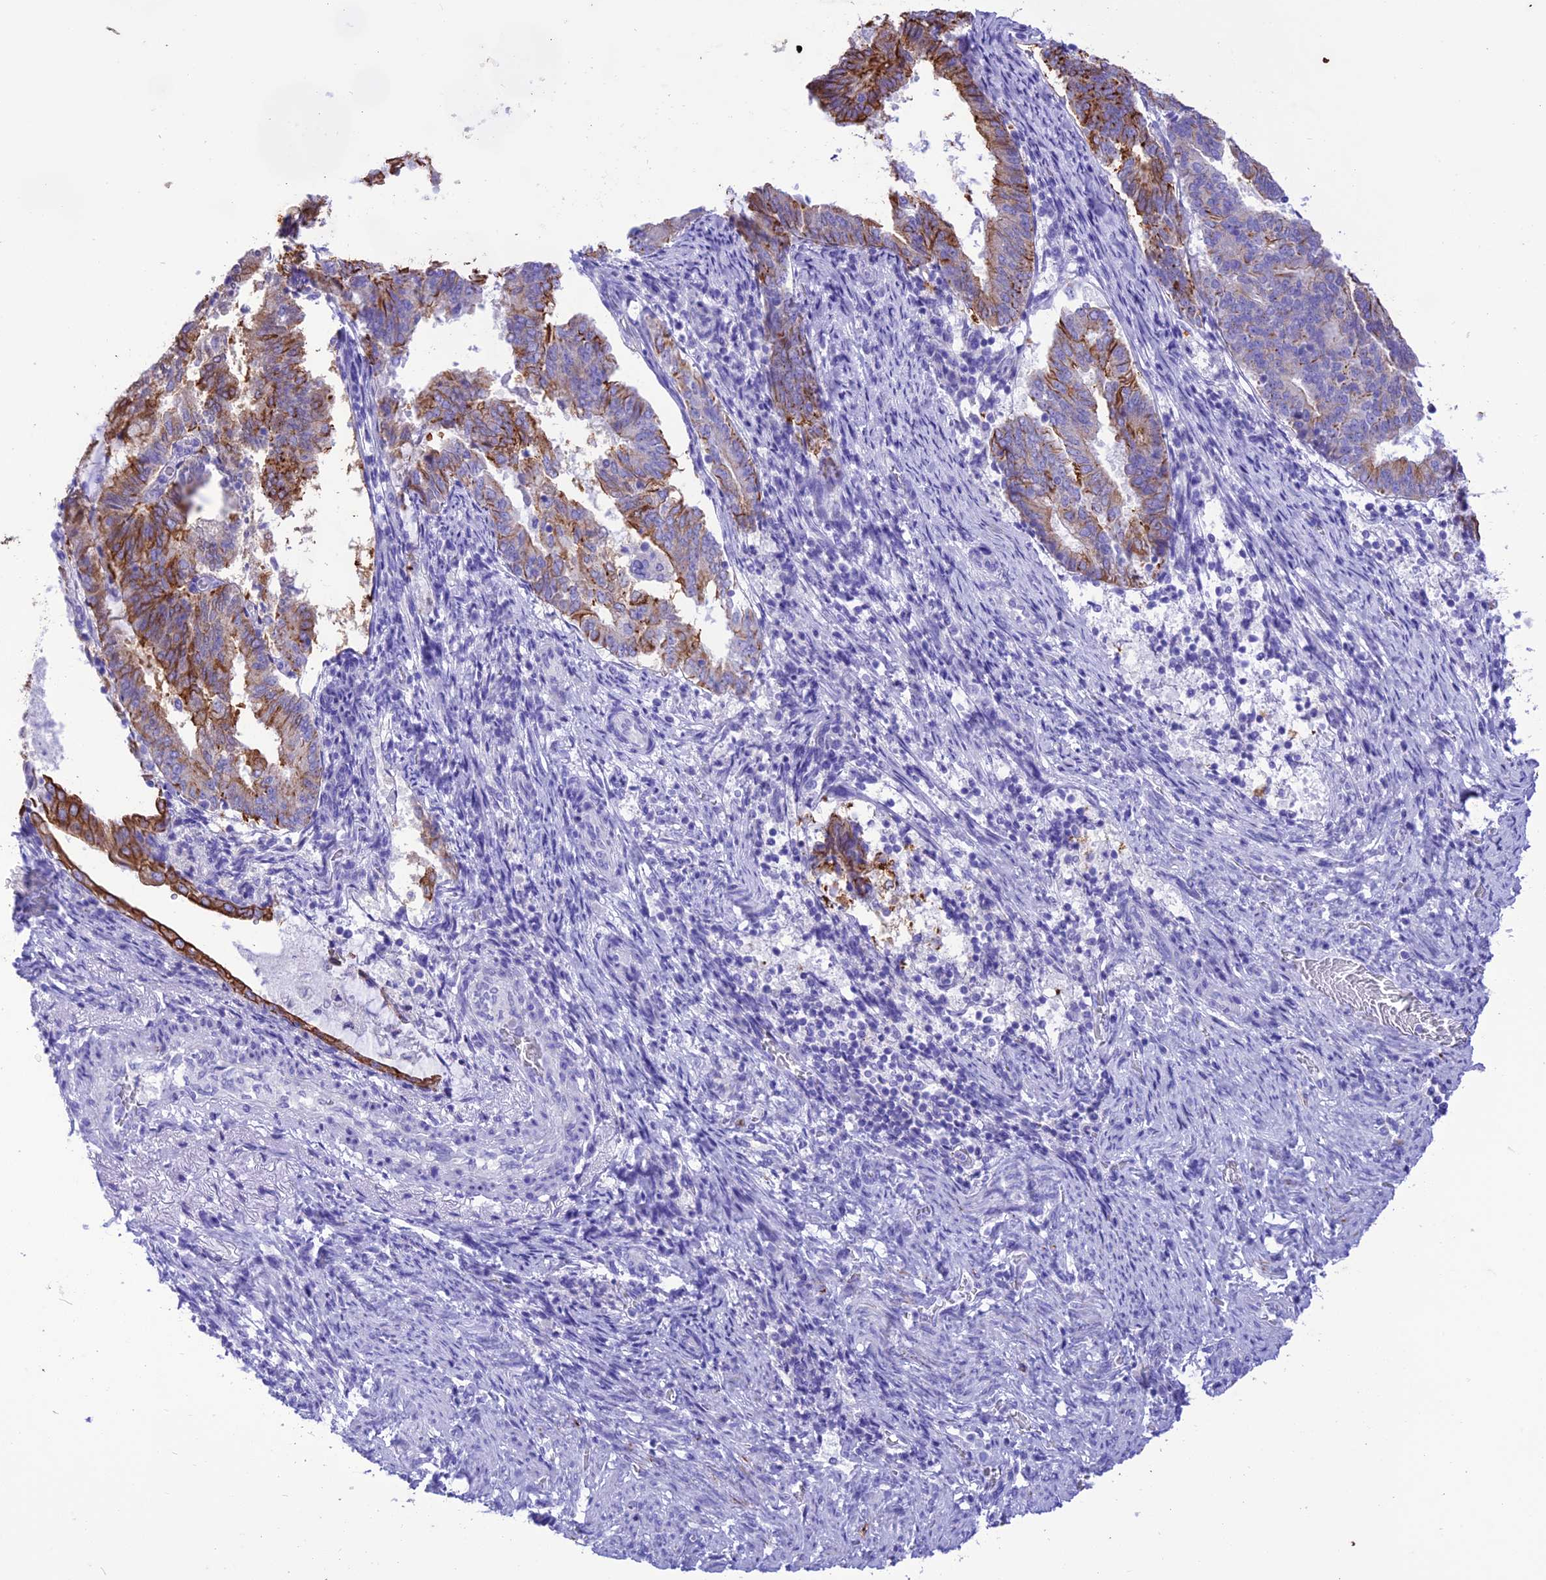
{"staining": {"intensity": "moderate", "quantity": "25%-75%", "location": "cytoplasmic/membranous"}, "tissue": "endometrial cancer", "cell_type": "Tumor cells", "image_type": "cancer", "snomed": [{"axis": "morphology", "description": "Adenocarcinoma, NOS"}, {"axis": "topography", "description": "Endometrium"}], "caption": "A micrograph of adenocarcinoma (endometrial) stained for a protein demonstrates moderate cytoplasmic/membranous brown staining in tumor cells.", "gene": "VPS52", "patient": {"sex": "female", "age": 80}}